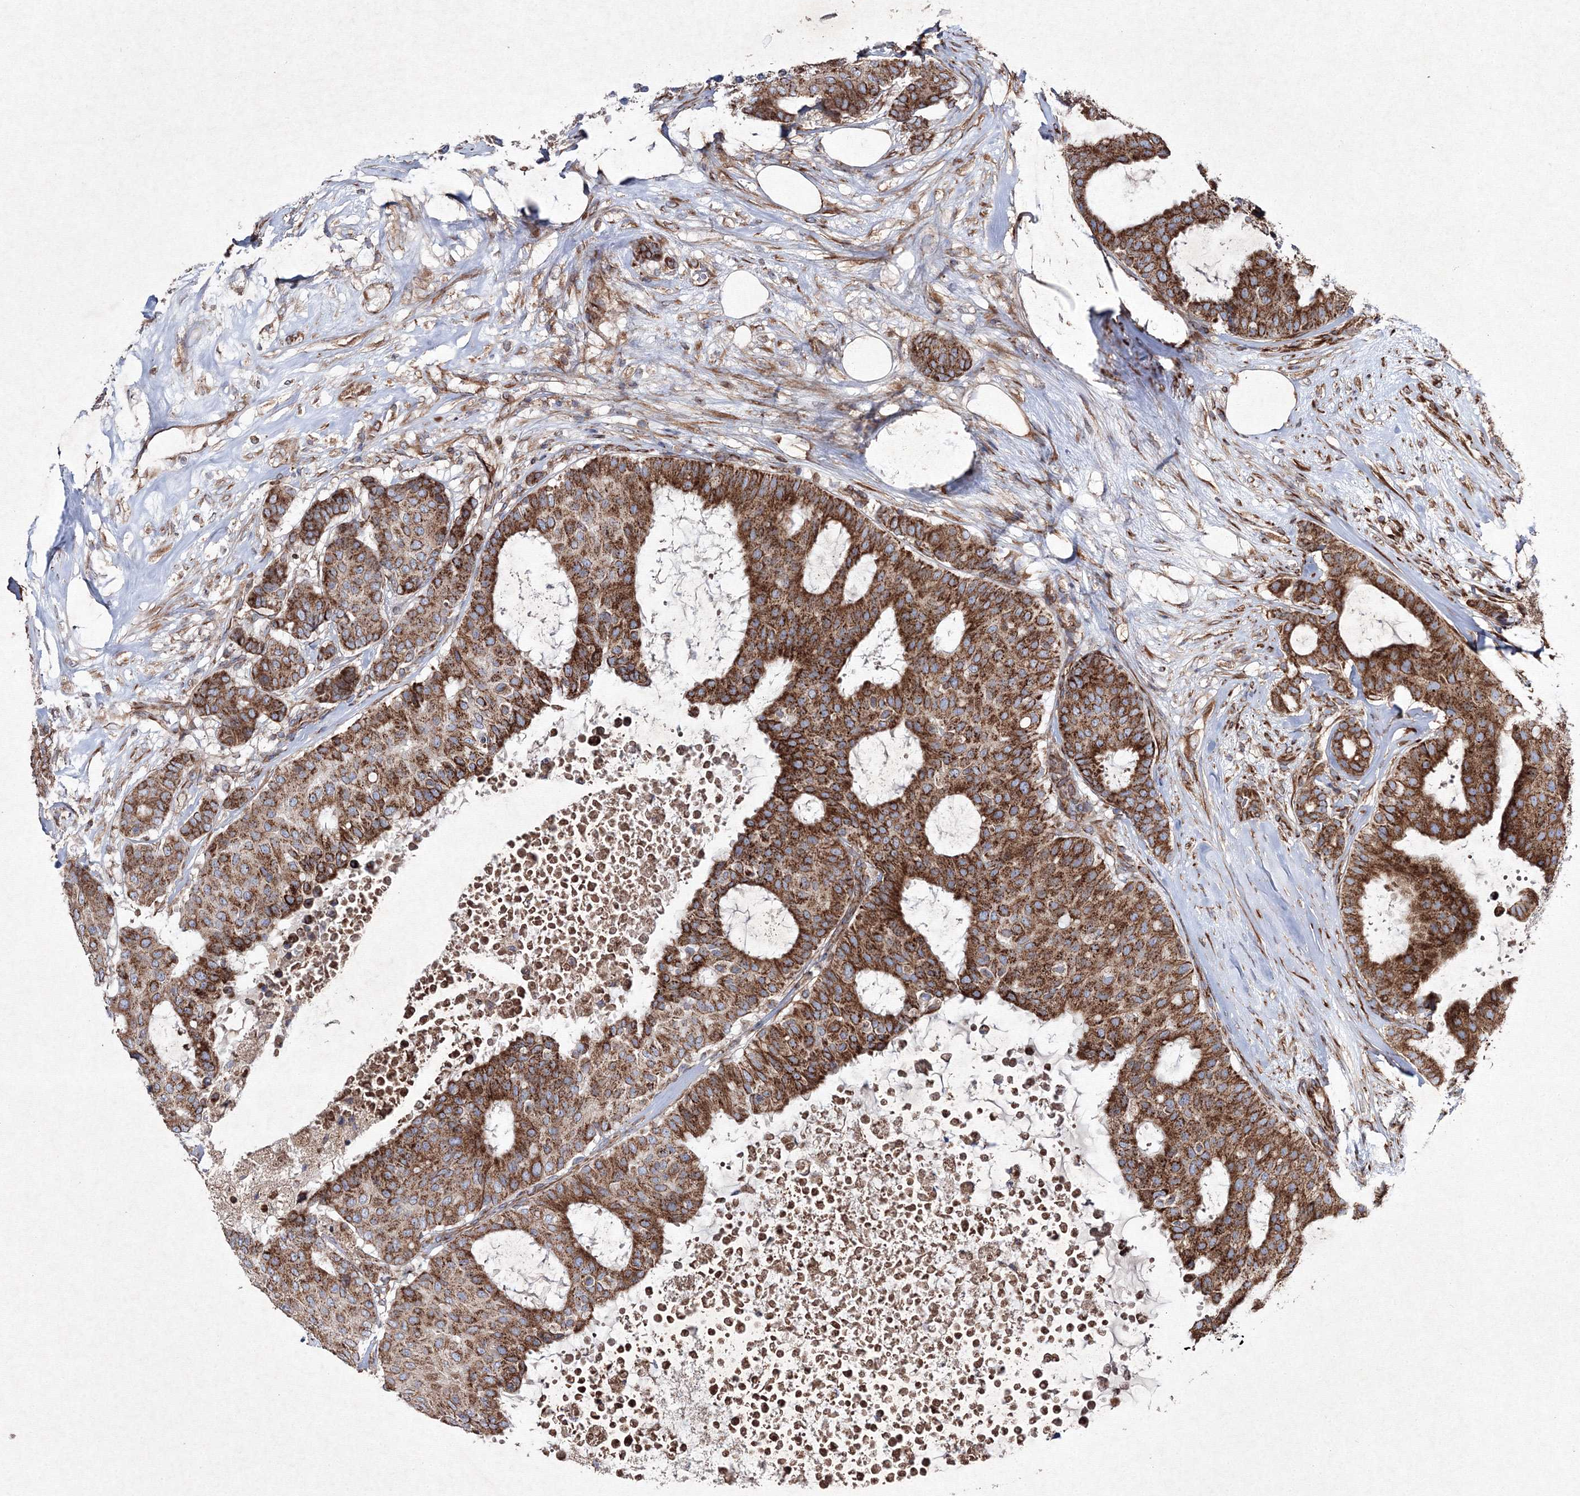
{"staining": {"intensity": "strong", "quantity": ">75%", "location": "cytoplasmic/membranous"}, "tissue": "breast cancer", "cell_type": "Tumor cells", "image_type": "cancer", "snomed": [{"axis": "morphology", "description": "Duct carcinoma"}, {"axis": "topography", "description": "Breast"}], "caption": "Protein staining by immunohistochemistry (IHC) shows strong cytoplasmic/membranous positivity in approximately >75% of tumor cells in infiltrating ductal carcinoma (breast).", "gene": "GFM1", "patient": {"sex": "female", "age": 75}}